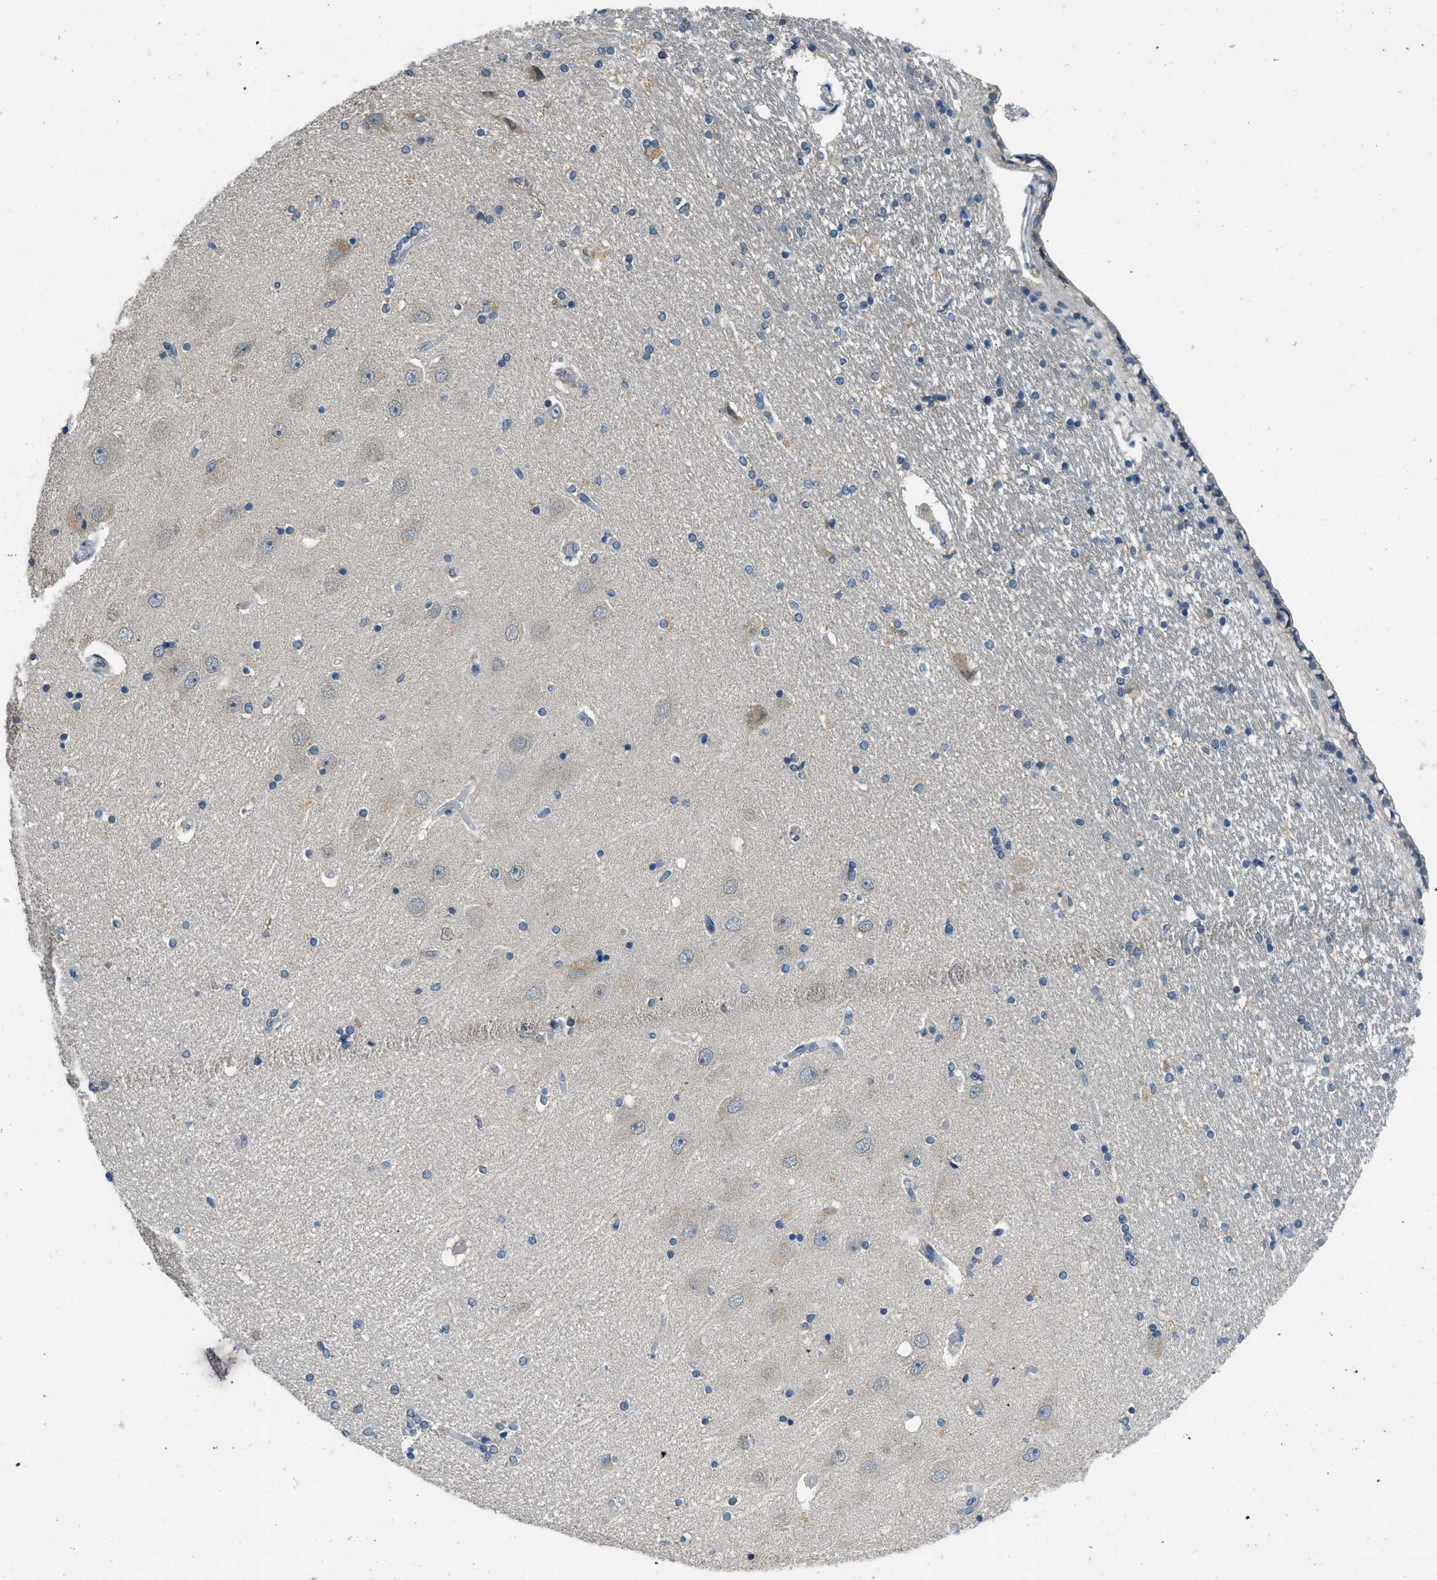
{"staining": {"intensity": "negative", "quantity": "none", "location": "none"}, "tissue": "hippocampus", "cell_type": "Glial cells", "image_type": "normal", "snomed": [{"axis": "morphology", "description": "Normal tissue, NOS"}, {"axis": "topography", "description": "Hippocampus"}], "caption": "The IHC image has no significant expression in glial cells of hippocampus.", "gene": "MIS18A", "patient": {"sex": "female", "age": 54}}